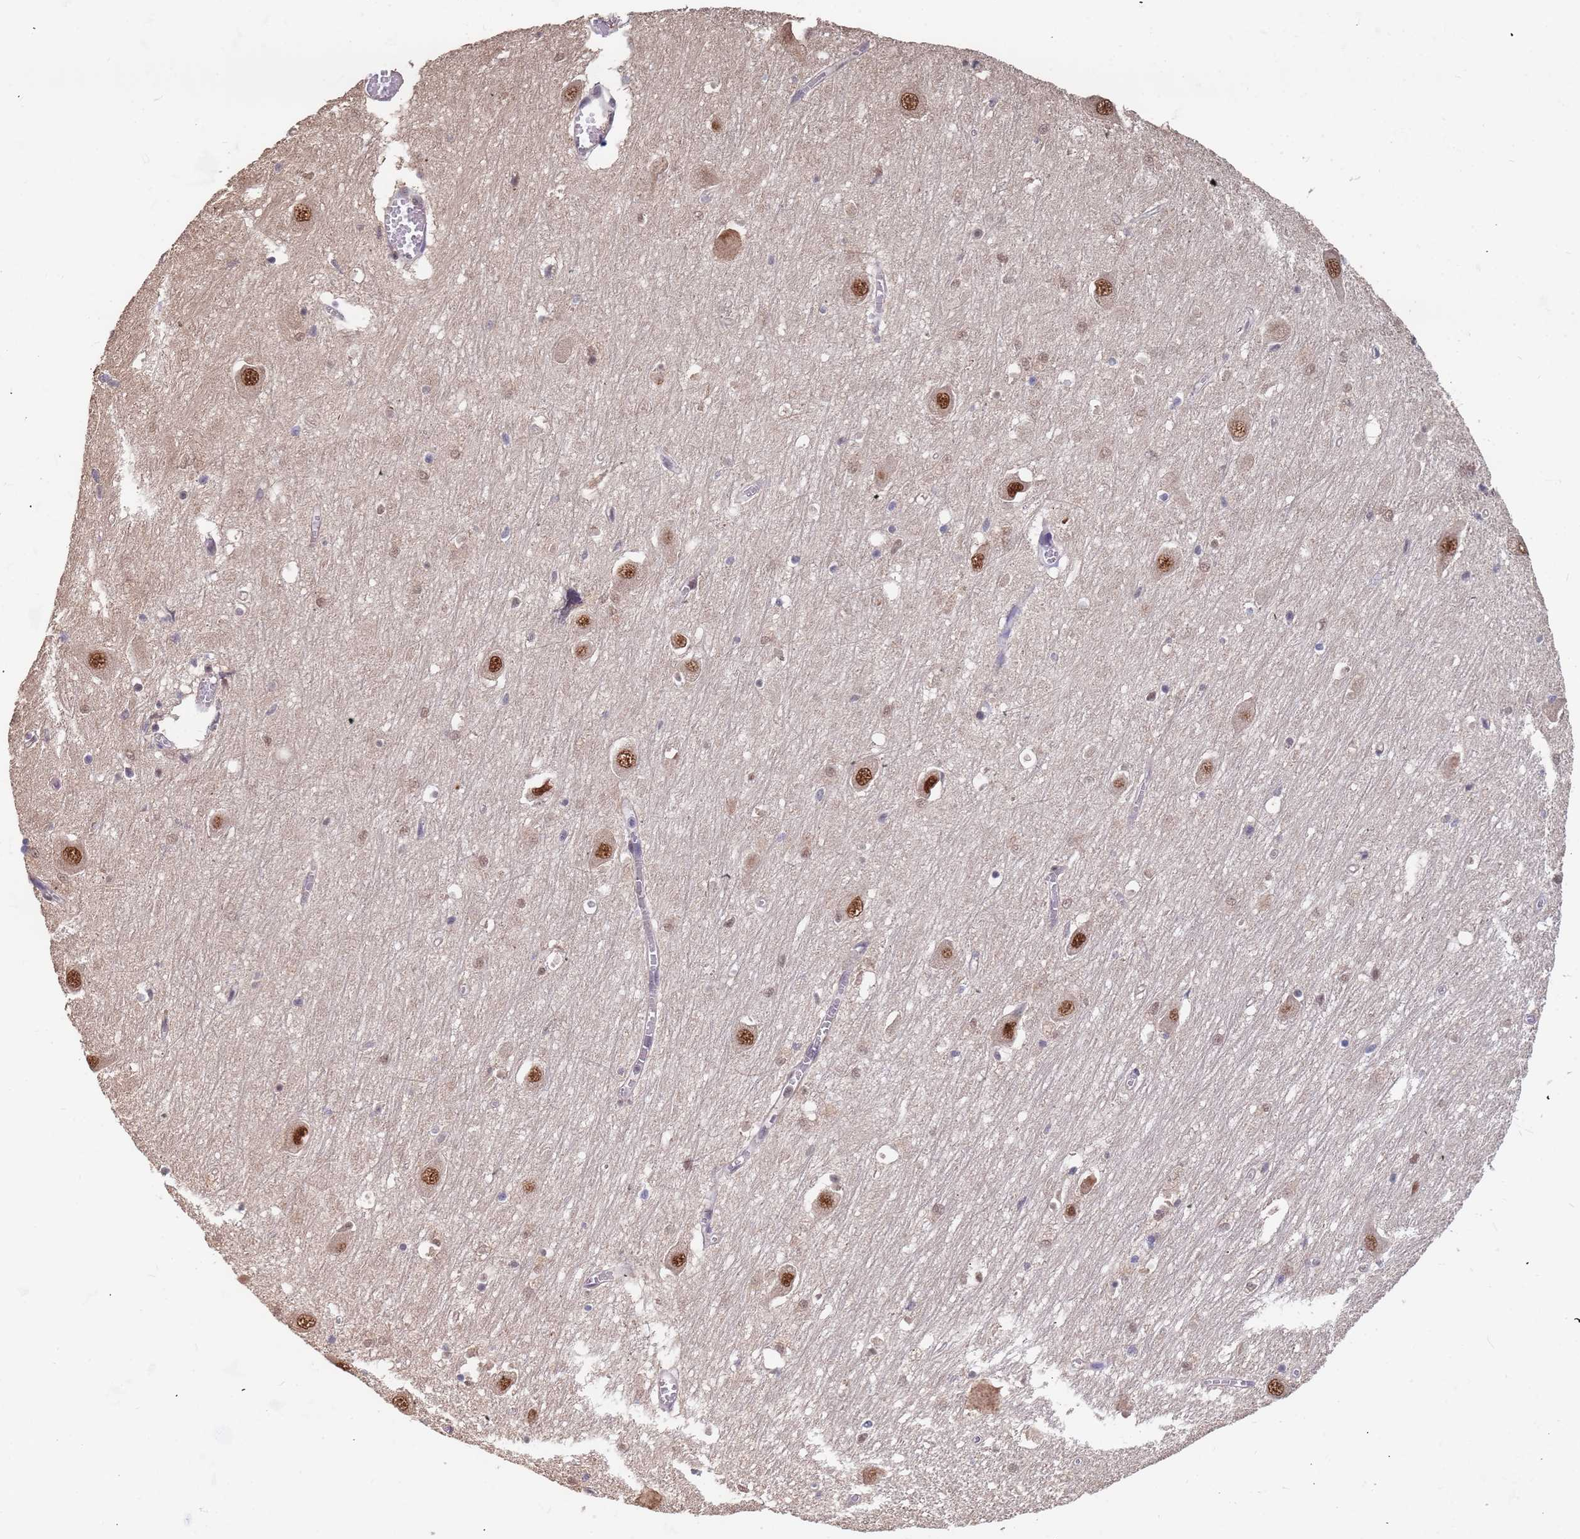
{"staining": {"intensity": "moderate", "quantity": "<25%", "location": "nuclear"}, "tissue": "hippocampus", "cell_type": "Glial cells", "image_type": "normal", "snomed": [{"axis": "morphology", "description": "Normal tissue, NOS"}, {"axis": "topography", "description": "Hippocampus"}], "caption": "High-magnification brightfield microscopy of unremarkable hippocampus stained with DAB (brown) and counterstained with hematoxylin (blue). glial cells exhibit moderate nuclear positivity is identified in approximately<25% of cells.", "gene": "DENND2B", "patient": {"sex": "male", "age": 70}}